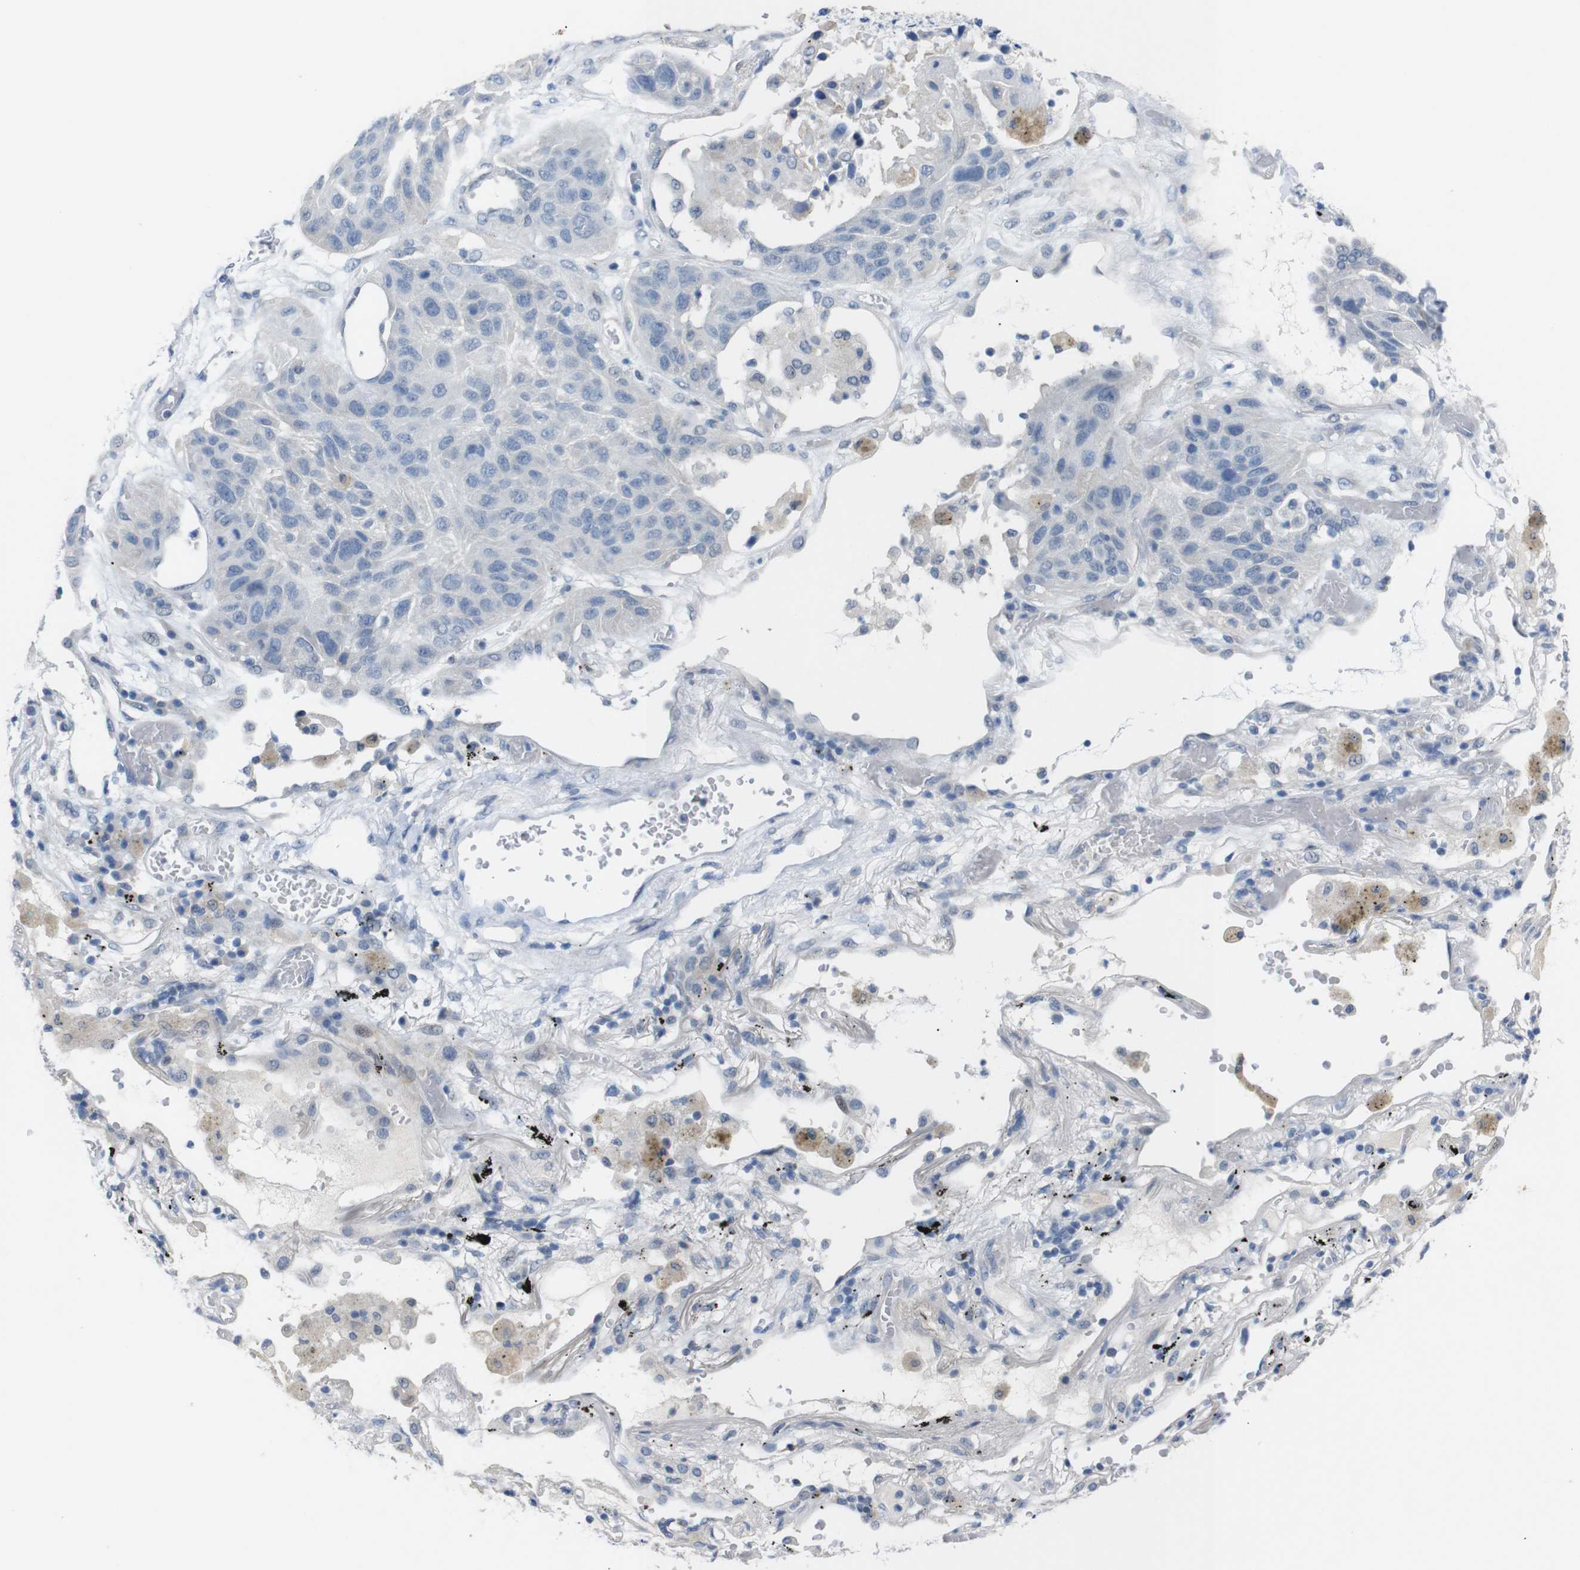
{"staining": {"intensity": "negative", "quantity": "none", "location": "none"}, "tissue": "lung cancer", "cell_type": "Tumor cells", "image_type": "cancer", "snomed": [{"axis": "morphology", "description": "Squamous cell carcinoma, NOS"}, {"axis": "topography", "description": "Lung"}], "caption": "An image of human lung cancer (squamous cell carcinoma) is negative for staining in tumor cells.", "gene": "CHRM5", "patient": {"sex": "male", "age": 57}}